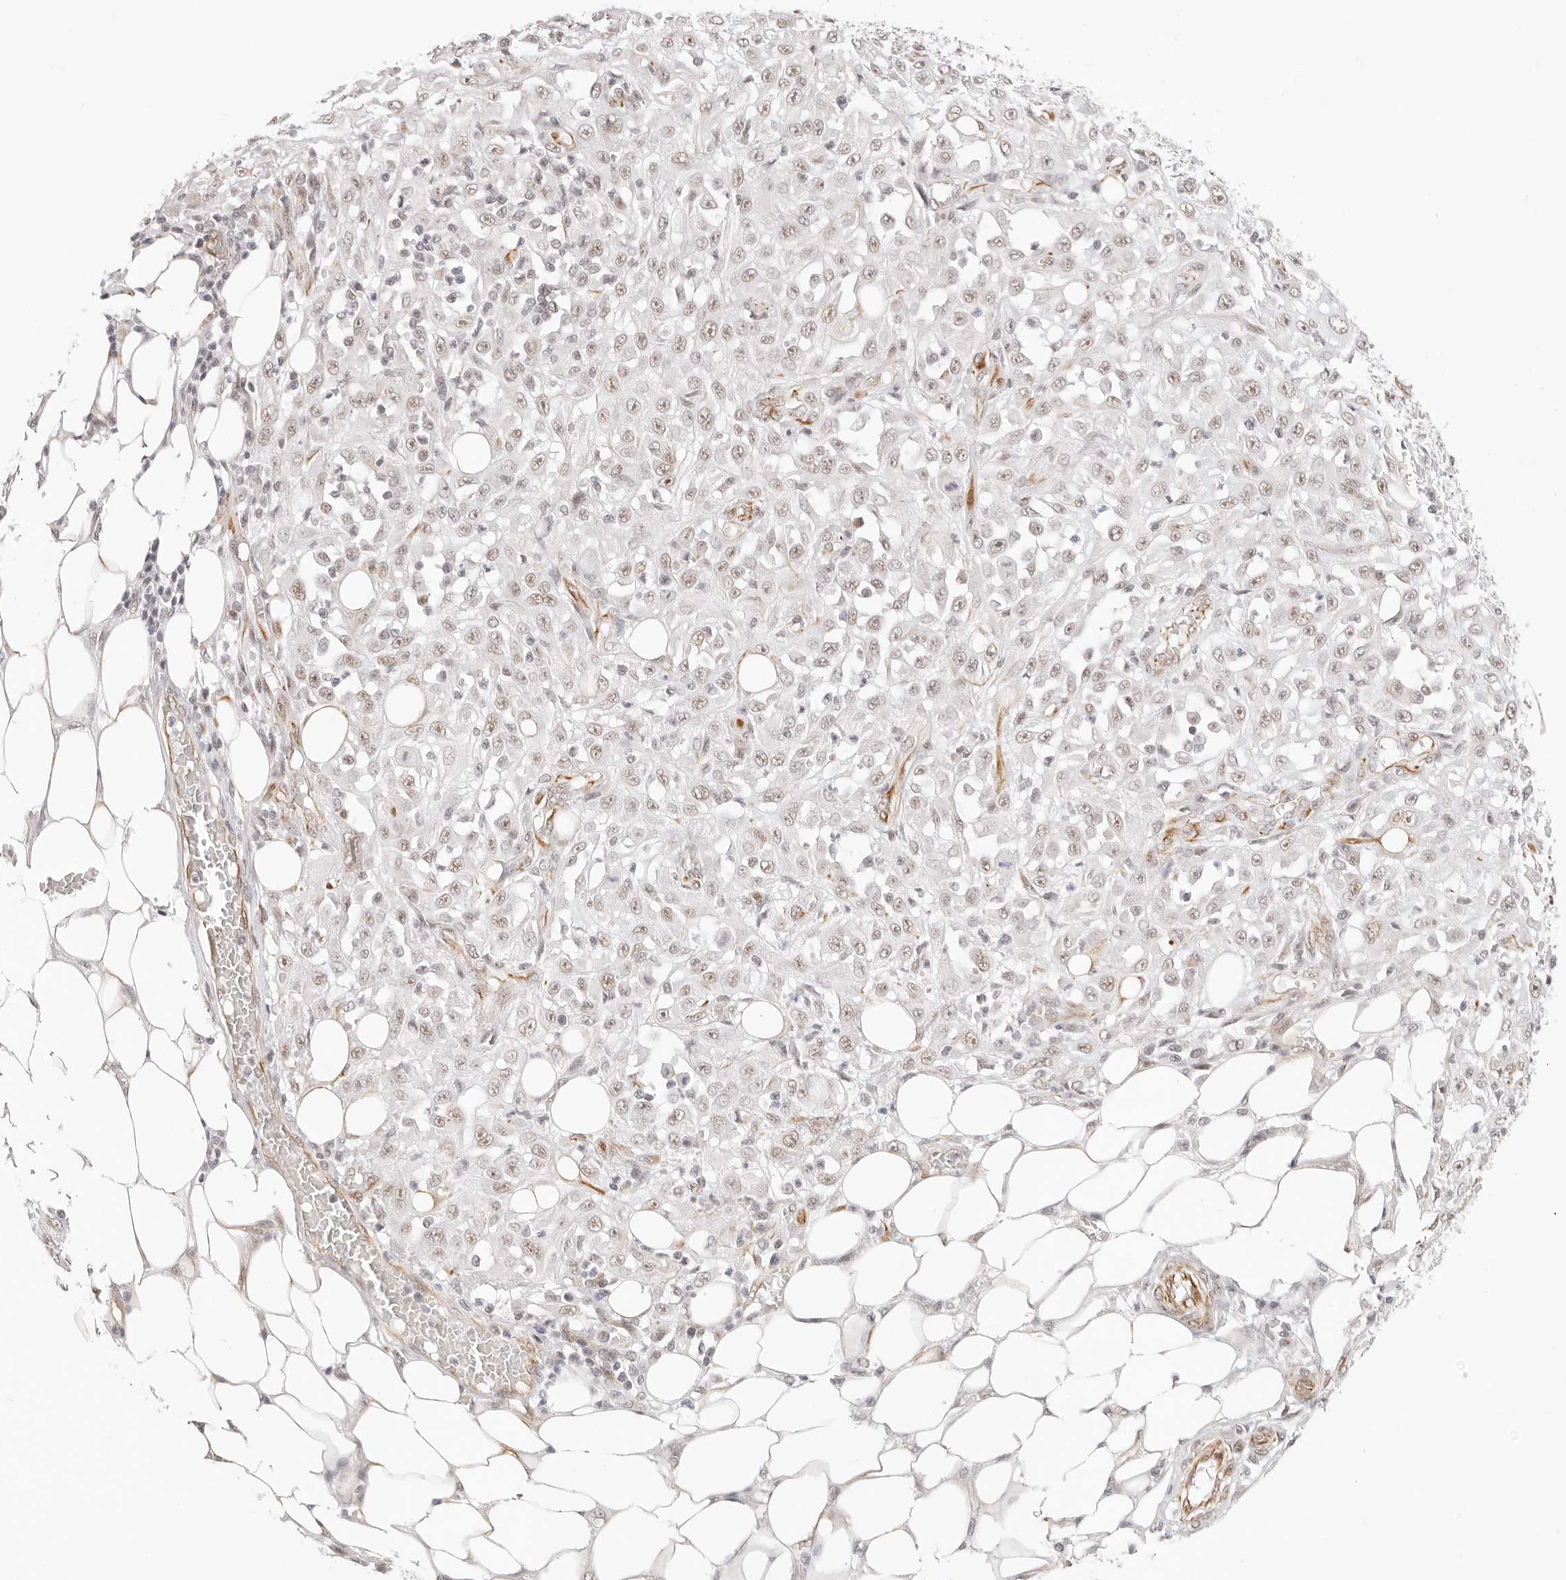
{"staining": {"intensity": "weak", "quantity": "25%-75%", "location": "nuclear"}, "tissue": "skin cancer", "cell_type": "Tumor cells", "image_type": "cancer", "snomed": [{"axis": "morphology", "description": "Squamous cell carcinoma, NOS"}, {"axis": "morphology", "description": "Squamous cell carcinoma, metastatic, NOS"}, {"axis": "topography", "description": "Skin"}, {"axis": "topography", "description": "Lymph node"}], "caption": "Skin metastatic squamous cell carcinoma was stained to show a protein in brown. There is low levels of weak nuclear positivity in about 25%-75% of tumor cells.", "gene": "ZC3H11A", "patient": {"sex": "male", "age": 75}}